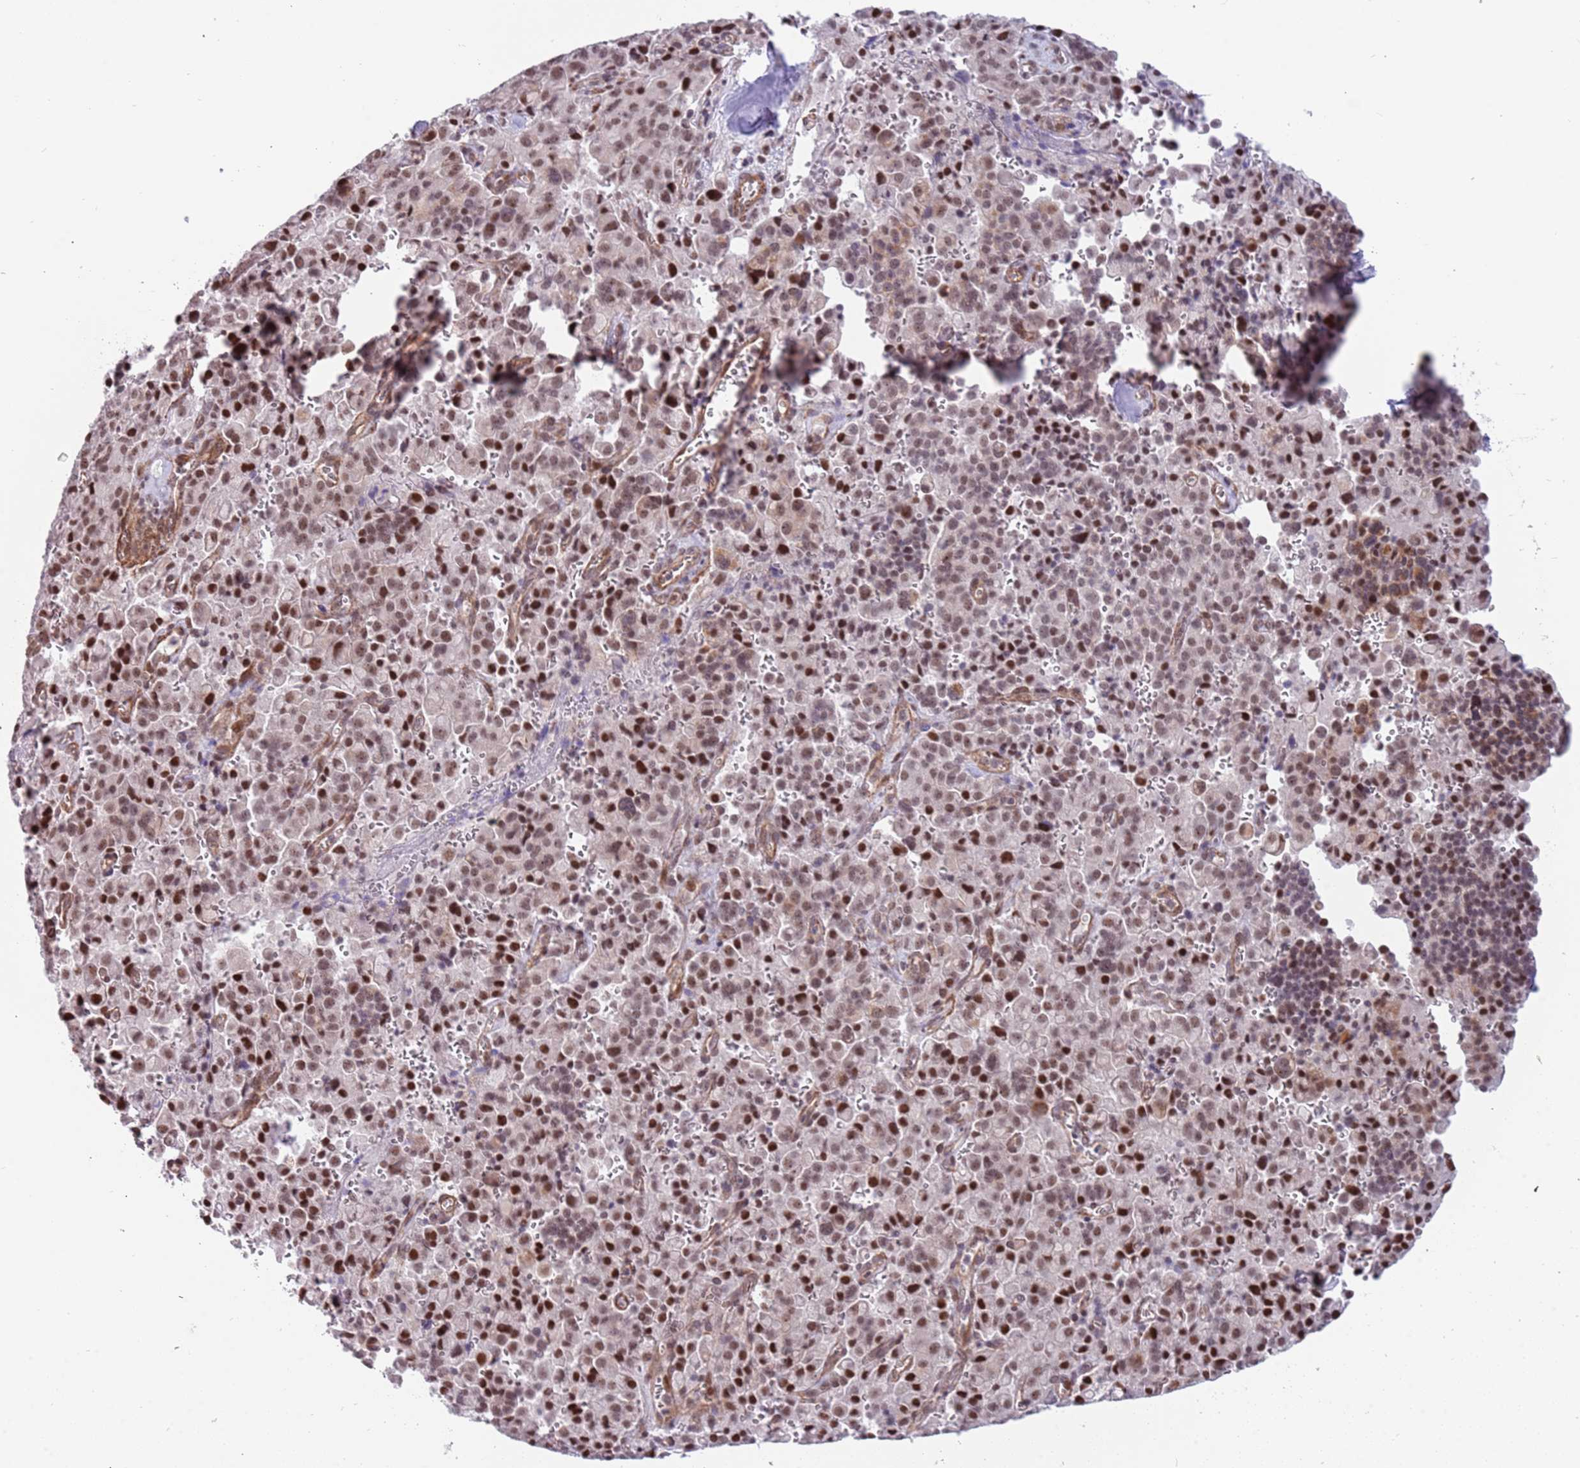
{"staining": {"intensity": "strong", "quantity": ">75%", "location": "nuclear"}, "tissue": "pancreatic cancer", "cell_type": "Tumor cells", "image_type": "cancer", "snomed": [{"axis": "morphology", "description": "Adenocarcinoma, NOS"}, {"axis": "topography", "description": "Pancreas"}], "caption": "Pancreatic cancer (adenocarcinoma) stained for a protein displays strong nuclear positivity in tumor cells.", "gene": "LRMDA", "patient": {"sex": "male", "age": 65}}